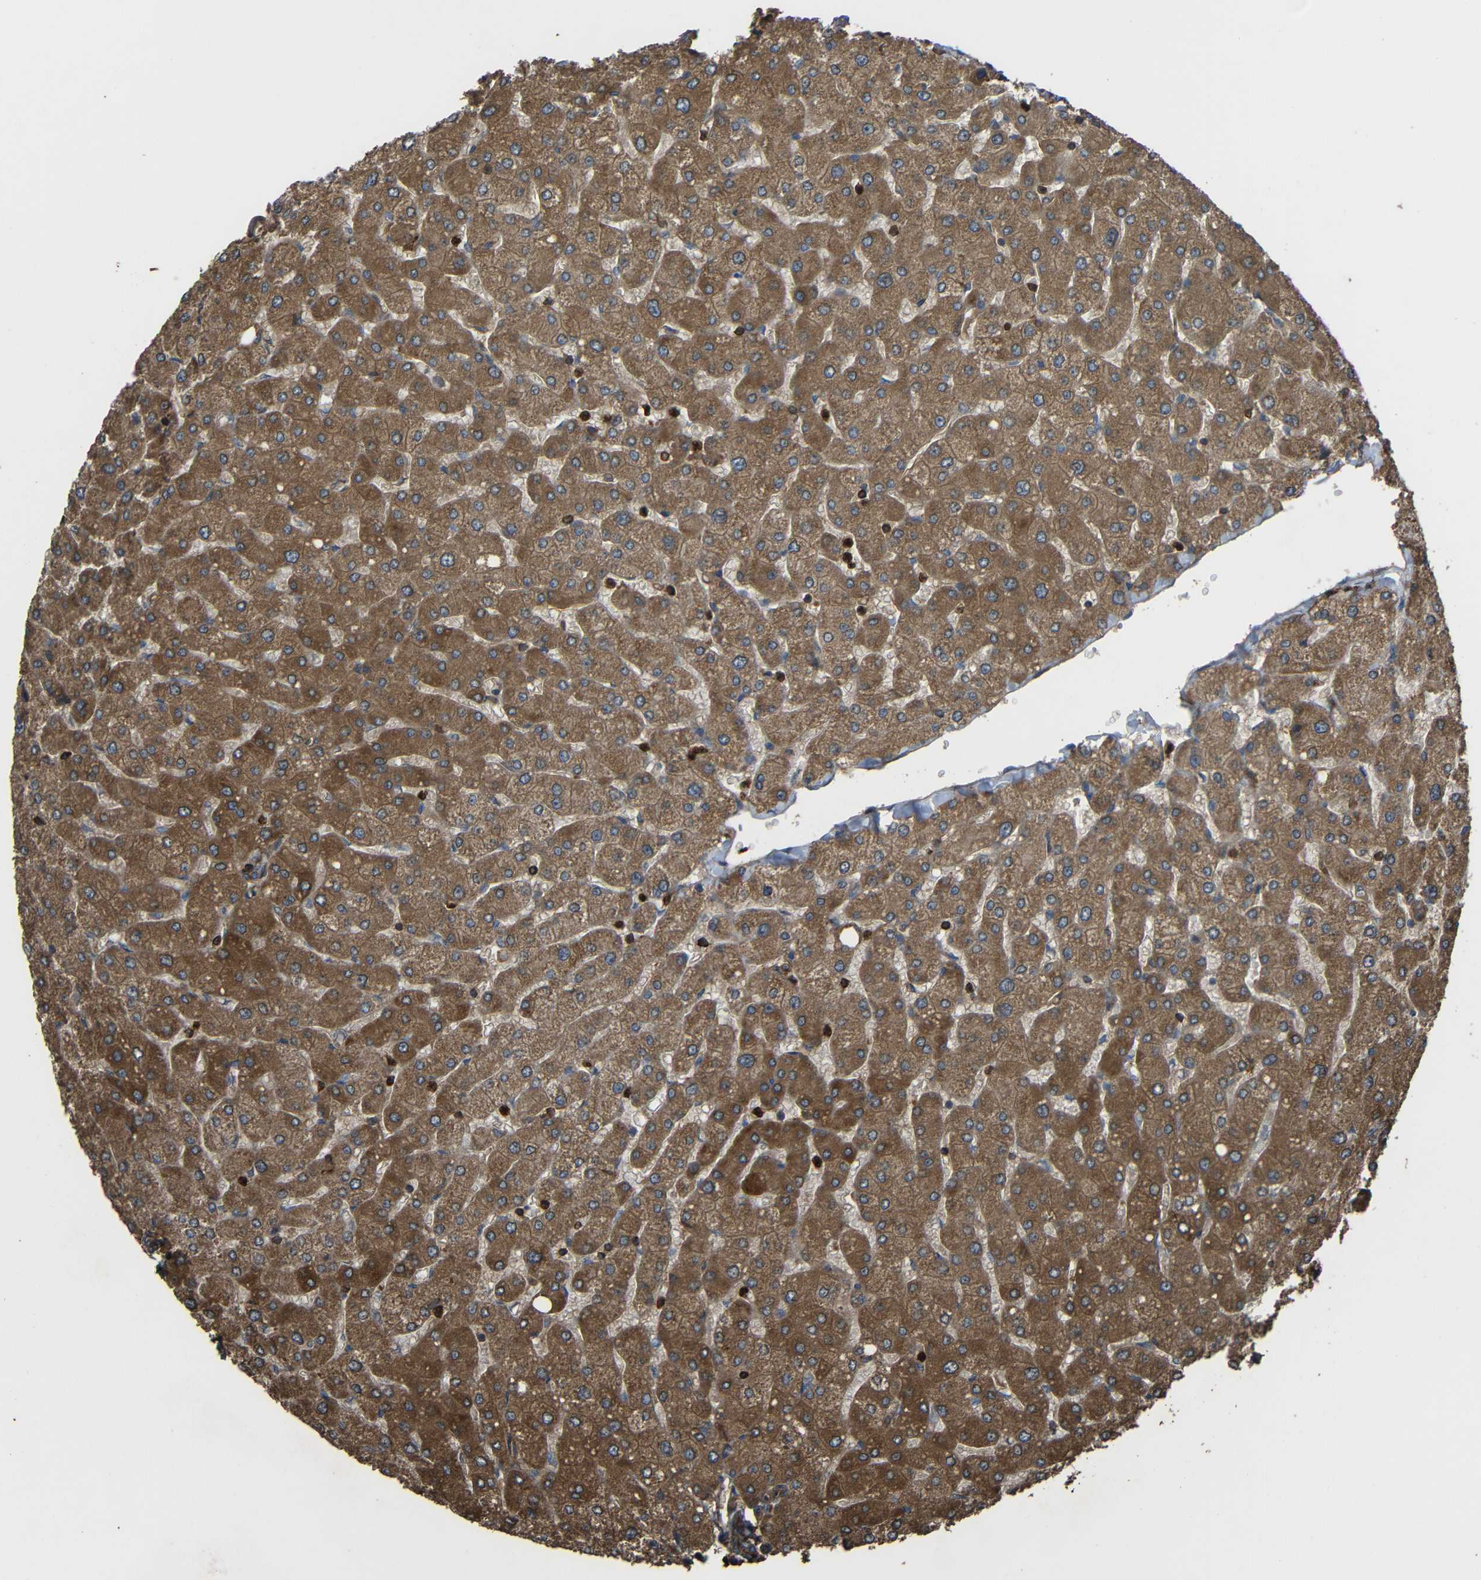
{"staining": {"intensity": "moderate", "quantity": ">75%", "location": "cytoplasmic/membranous"}, "tissue": "liver", "cell_type": "Cholangiocytes", "image_type": "normal", "snomed": [{"axis": "morphology", "description": "Normal tissue, NOS"}, {"axis": "topography", "description": "Liver"}], "caption": "About >75% of cholangiocytes in benign human liver demonstrate moderate cytoplasmic/membranous protein expression as visualized by brown immunohistochemical staining.", "gene": "TREM2", "patient": {"sex": "male", "age": 55}}